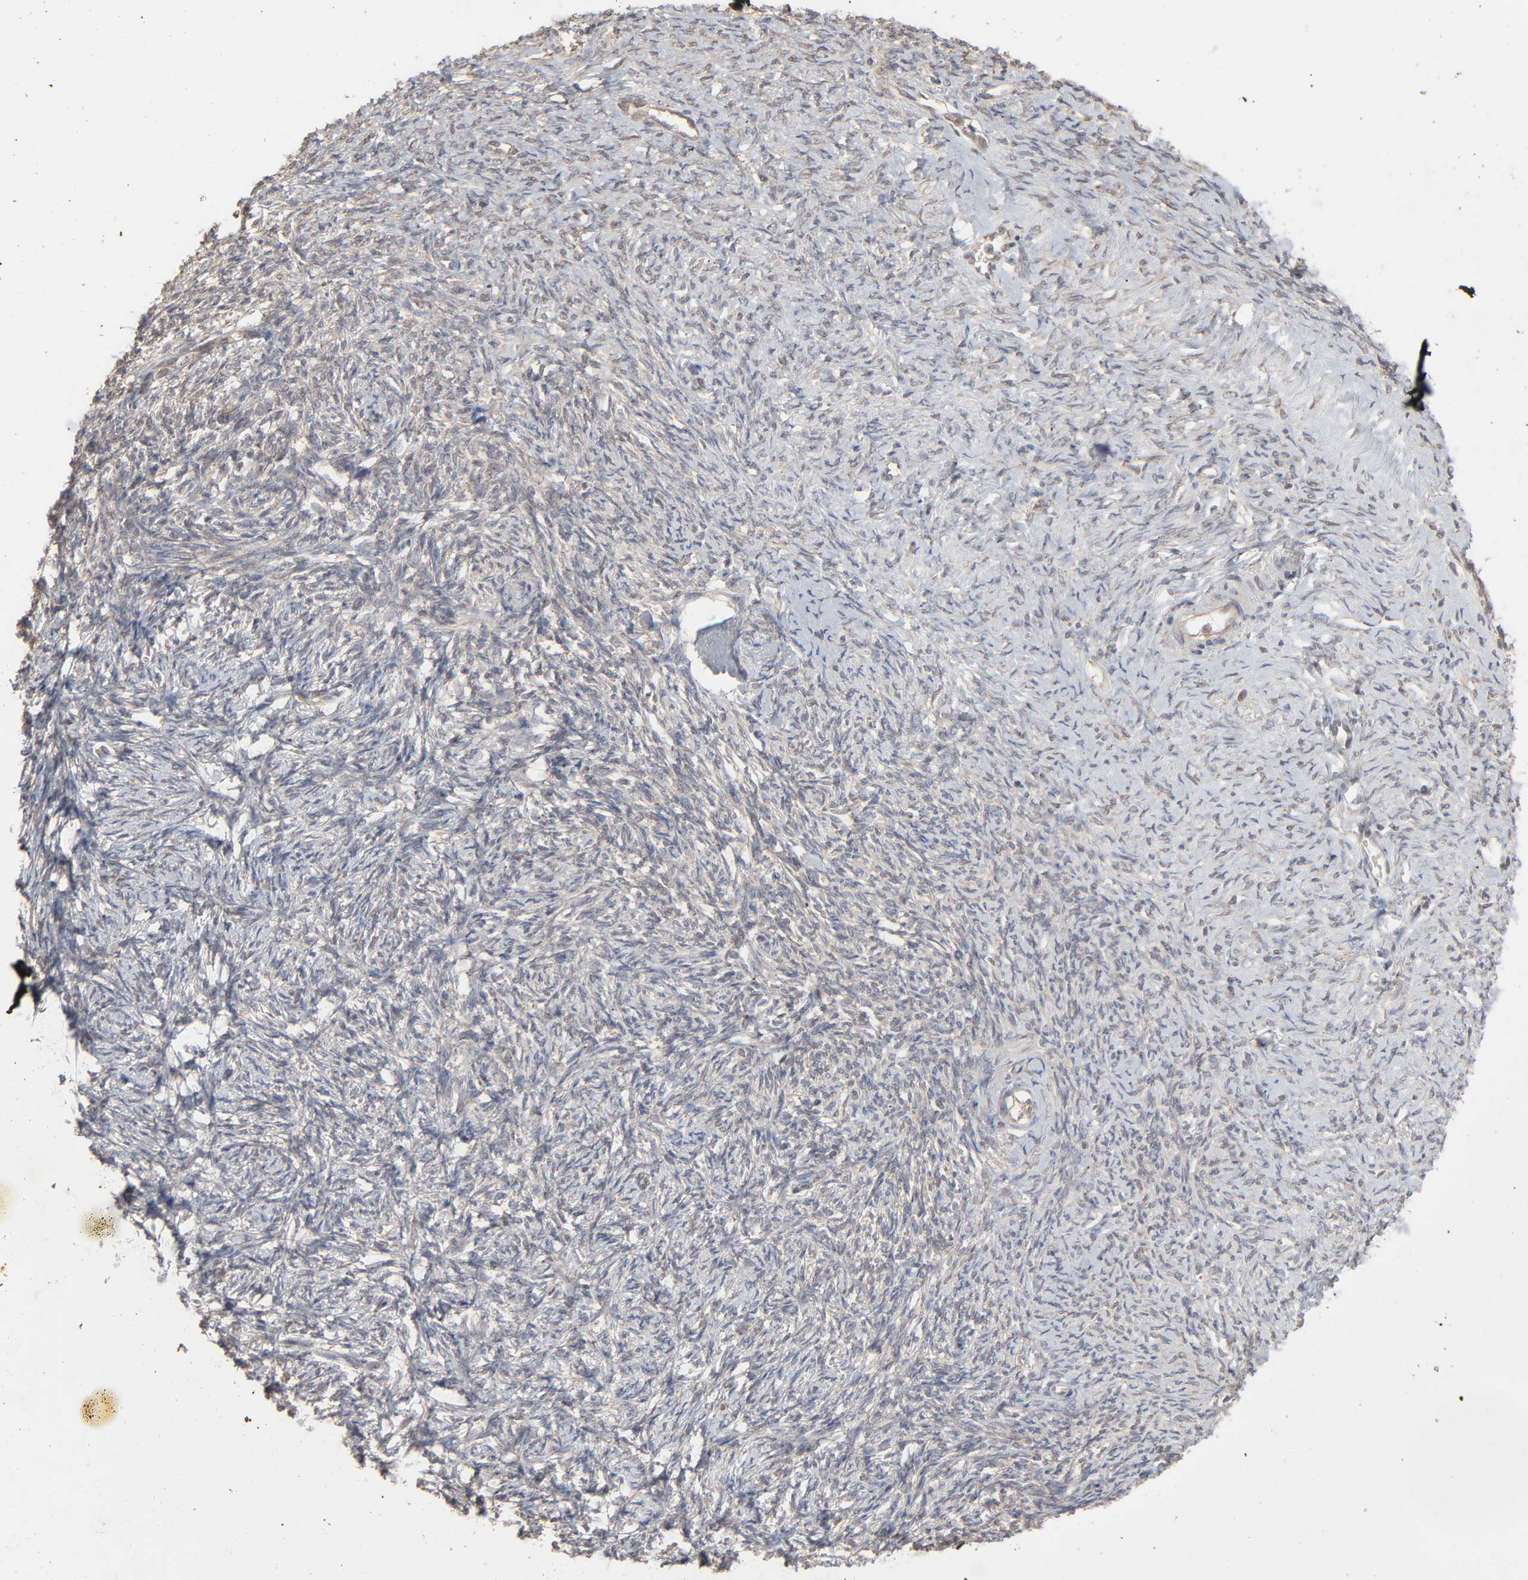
{"staining": {"intensity": "weak", "quantity": ">75%", "location": "cytoplasmic/membranous"}, "tissue": "ovarian cancer", "cell_type": "Tumor cells", "image_type": "cancer", "snomed": [{"axis": "morphology", "description": "Normal tissue, NOS"}, {"axis": "morphology", "description": "Cystadenocarcinoma, serous, NOS"}, {"axis": "topography", "description": "Ovary"}], "caption": "Immunohistochemistry (IHC) histopathology image of neoplastic tissue: human ovarian cancer stained using immunohistochemistry (IHC) displays low levels of weak protein expression localized specifically in the cytoplasmic/membranous of tumor cells, appearing as a cytoplasmic/membranous brown color.", "gene": "SCFD1", "patient": {"sex": "female", "age": 62}}